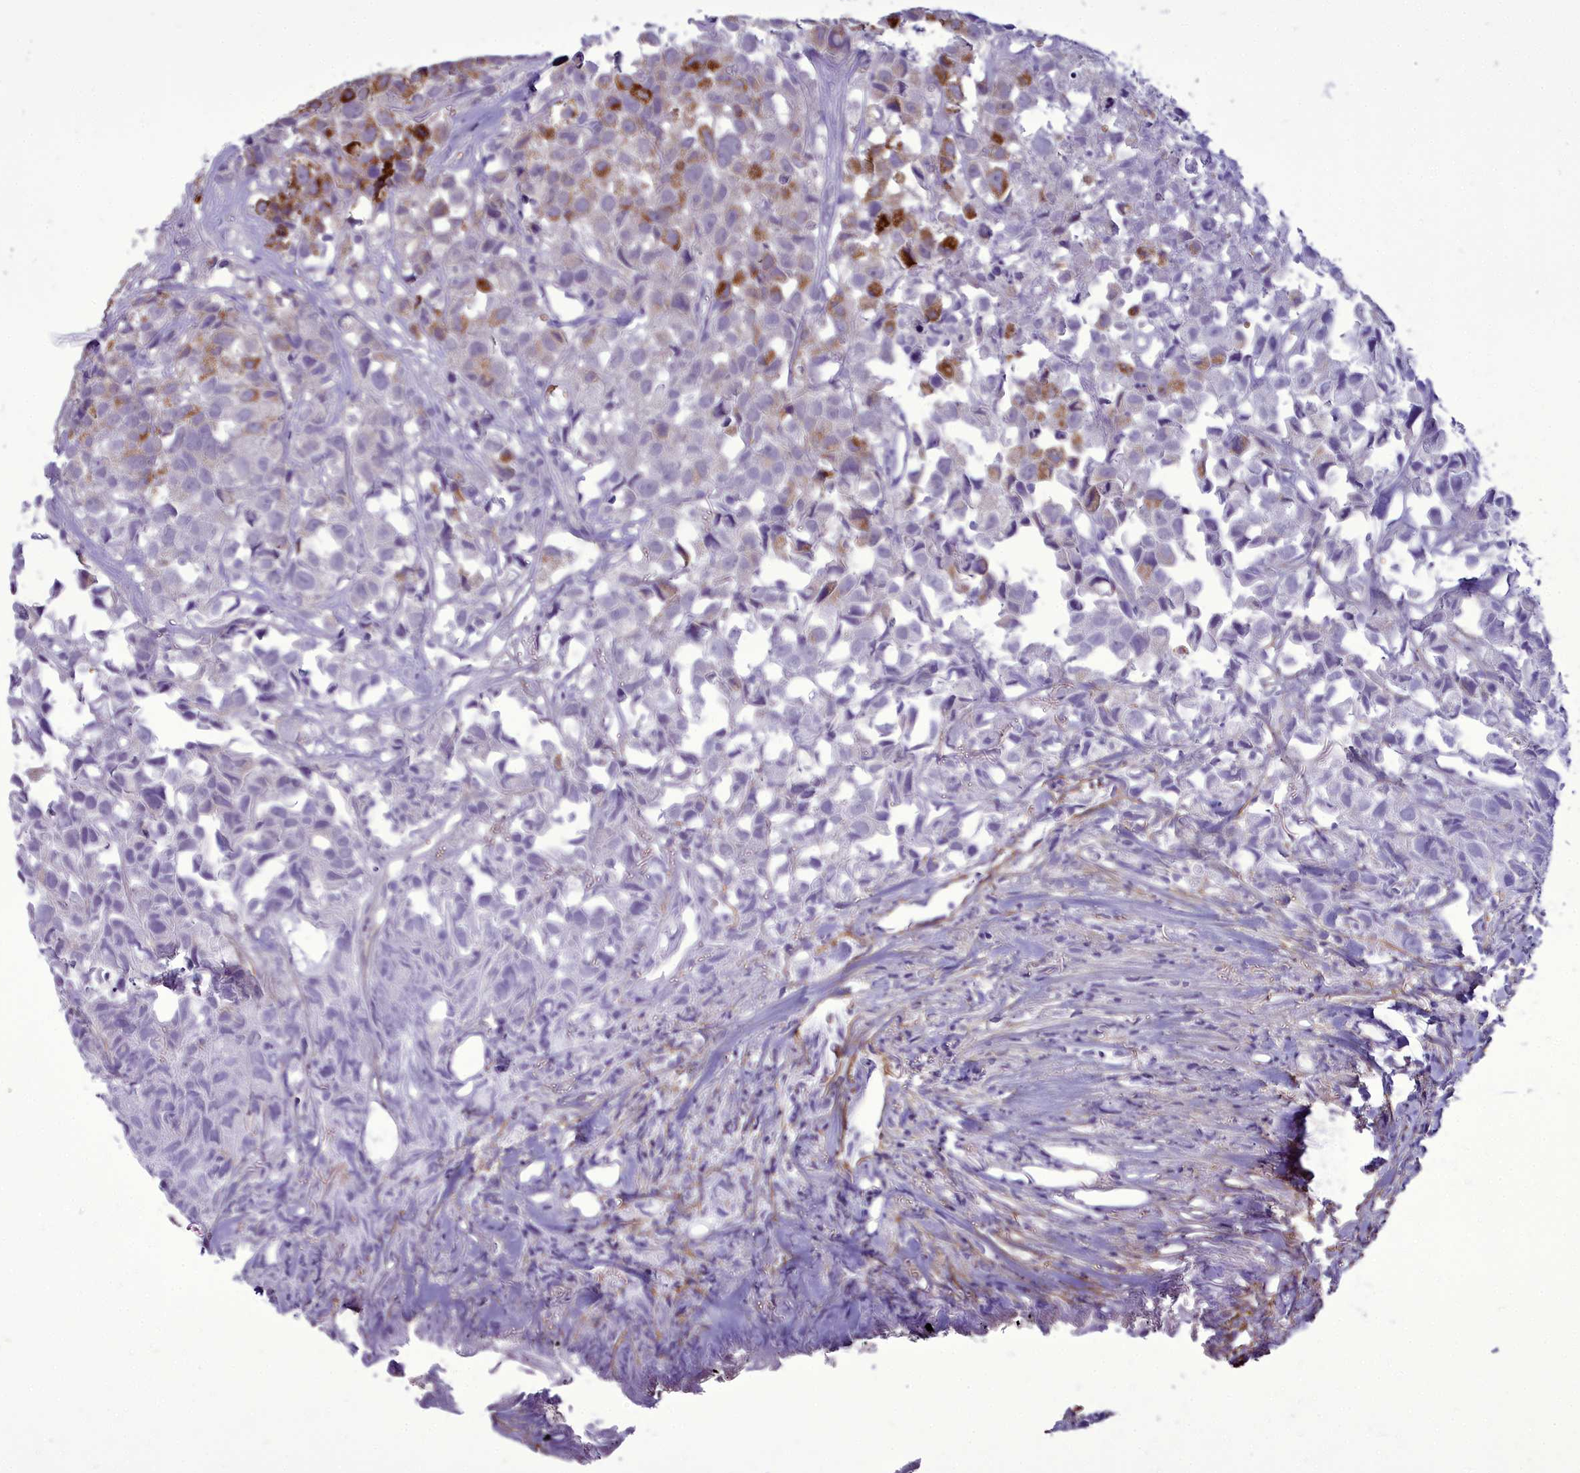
{"staining": {"intensity": "strong", "quantity": "<25%", "location": "cytoplasmic/membranous"}, "tissue": "urothelial cancer", "cell_type": "Tumor cells", "image_type": "cancer", "snomed": [{"axis": "morphology", "description": "Urothelial carcinoma, High grade"}, {"axis": "topography", "description": "Urinary bladder"}], "caption": "Immunohistochemistry histopathology image of human high-grade urothelial carcinoma stained for a protein (brown), which demonstrates medium levels of strong cytoplasmic/membranous expression in approximately <25% of tumor cells.", "gene": "OSTN", "patient": {"sex": "female", "age": 75}}